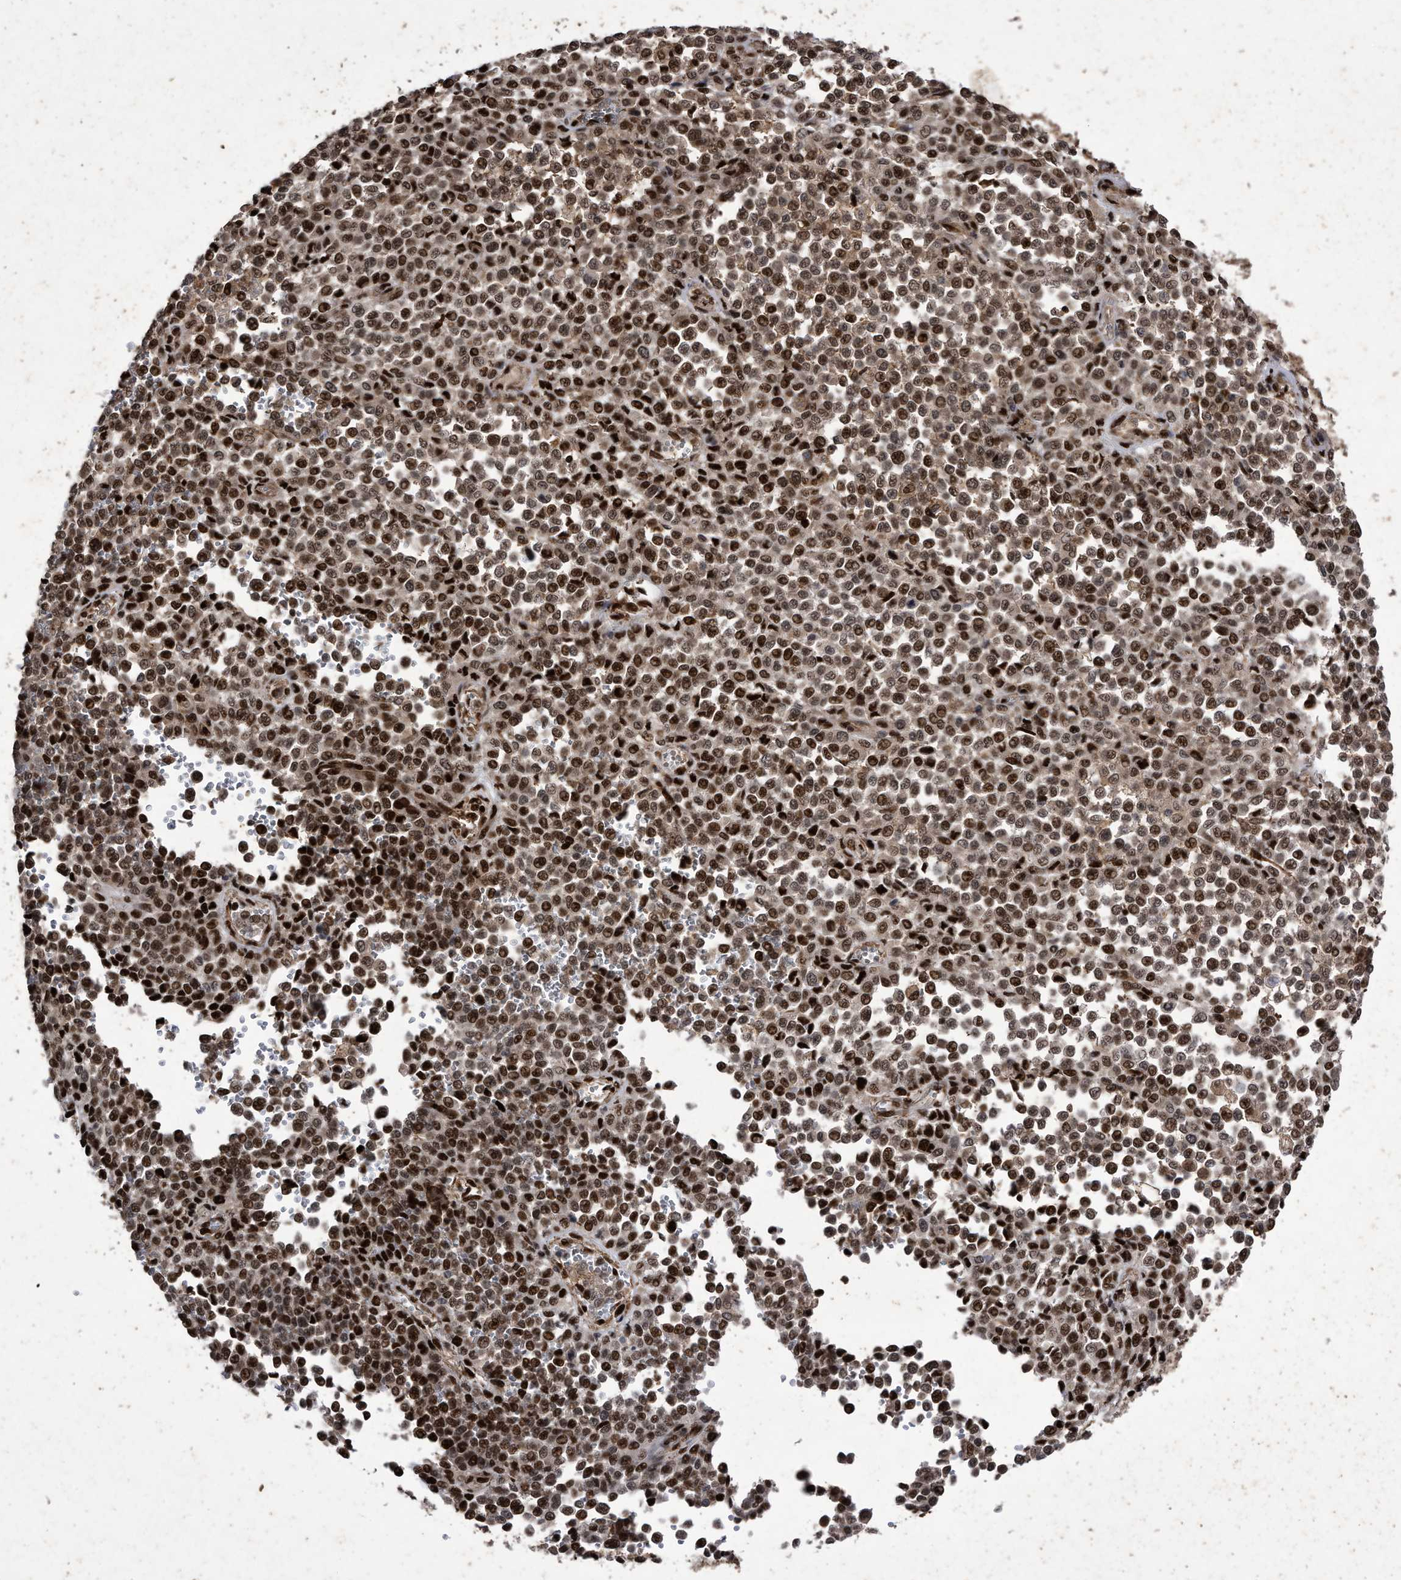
{"staining": {"intensity": "strong", "quantity": ">75%", "location": "nuclear"}, "tissue": "melanoma", "cell_type": "Tumor cells", "image_type": "cancer", "snomed": [{"axis": "morphology", "description": "Malignant melanoma, Metastatic site"}, {"axis": "topography", "description": "Pancreas"}], "caption": "Melanoma tissue exhibits strong nuclear expression in about >75% of tumor cells, visualized by immunohistochemistry.", "gene": "RAD23B", "patient": {"sex": "female", "age": 30}}